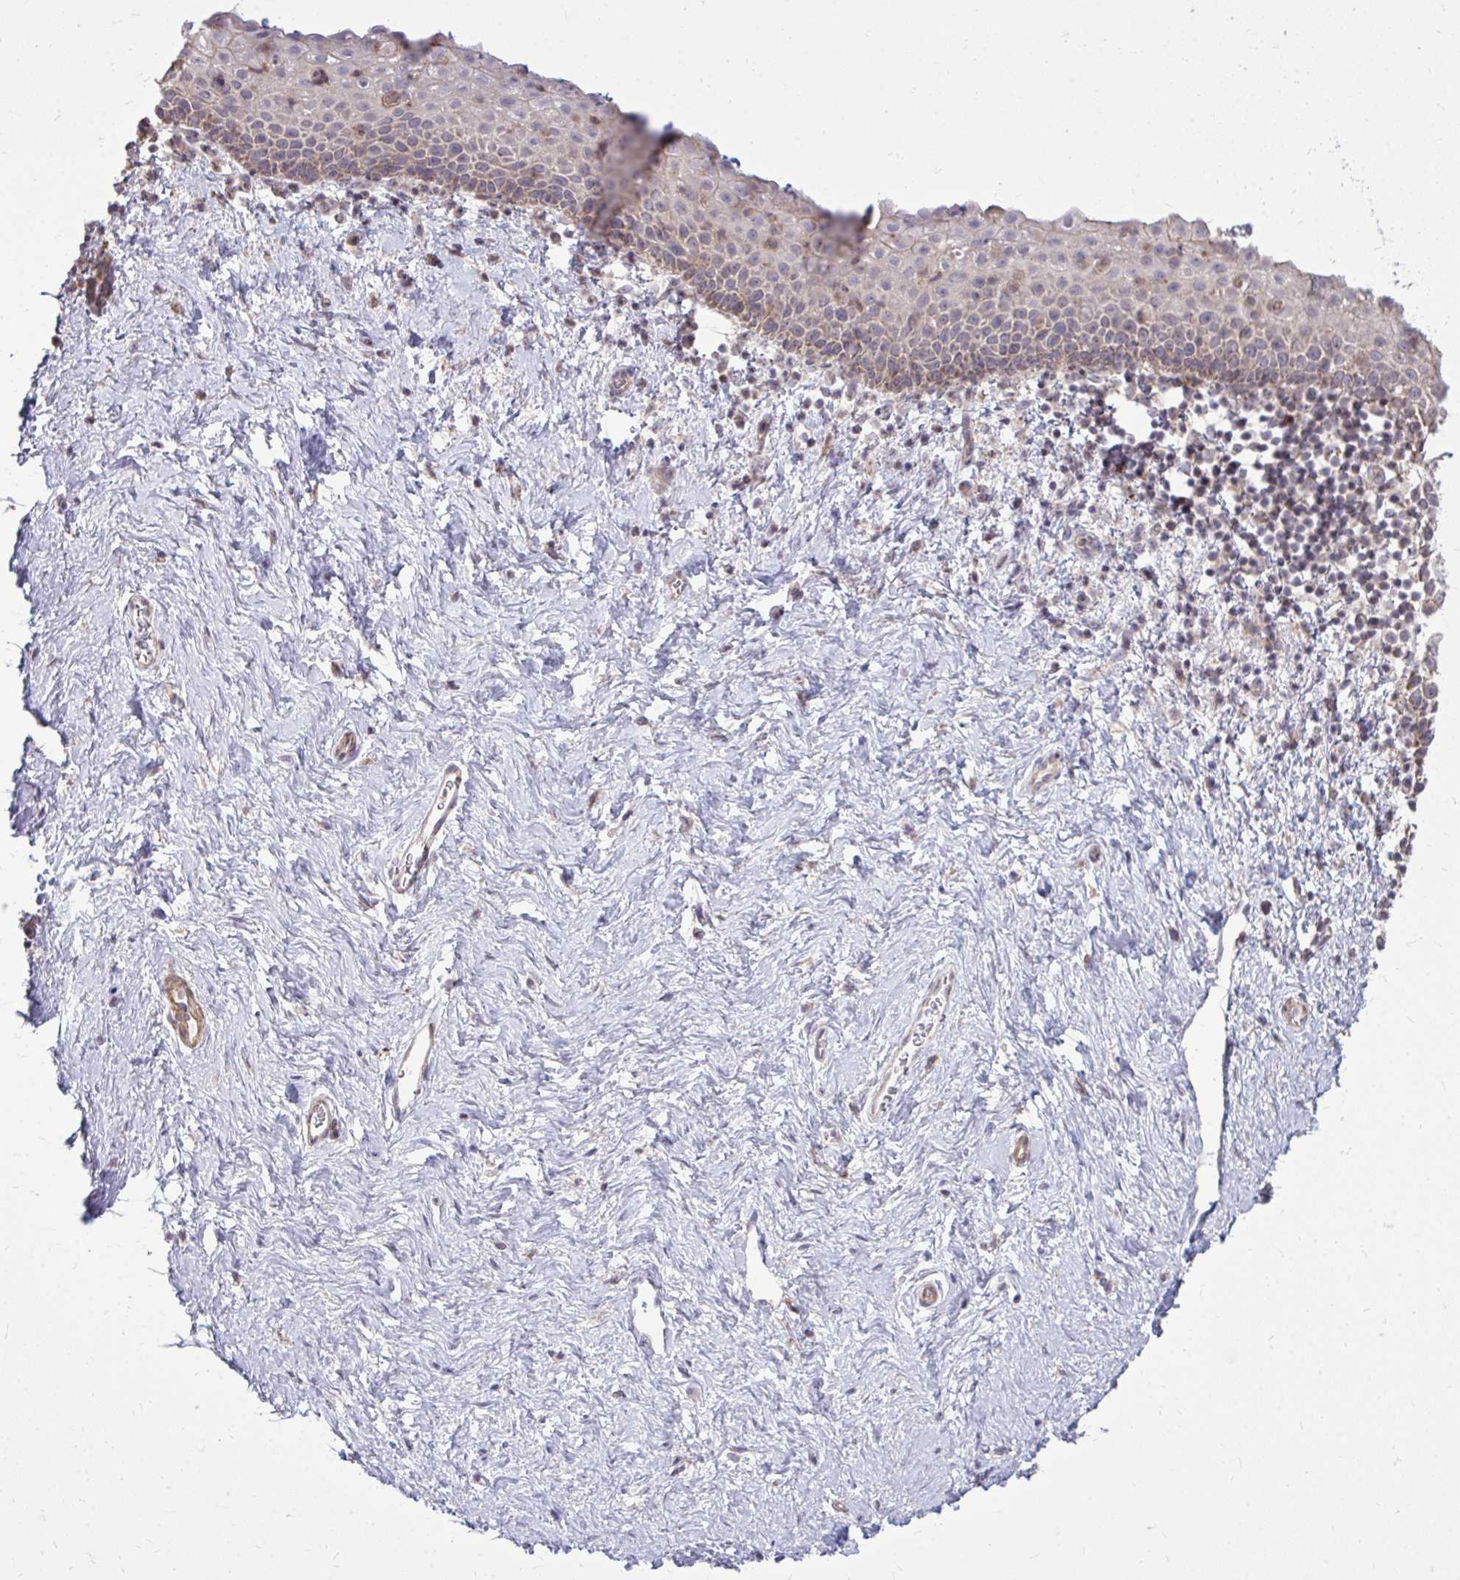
{"staining": {"intensity": "moderate", "quantity": "<25%", "location": "cytoplasmic/membranous"}, "tissue": "vagina", "cell_type": "Squamous epithelial cells", "image_type": "normal", "snomed": [{"axis": "morphology", "description": "Normal tissue, NOS"}, {"axis": "topography", "description": "Vagina"}], "caption": "Moderate cytoplasmic/membranous expression is appreciated in about <25% of squamous epithelial cells in normal vagina.", "gene": "SLC7A5", "patient": {"sex": "female", "age": 61}}